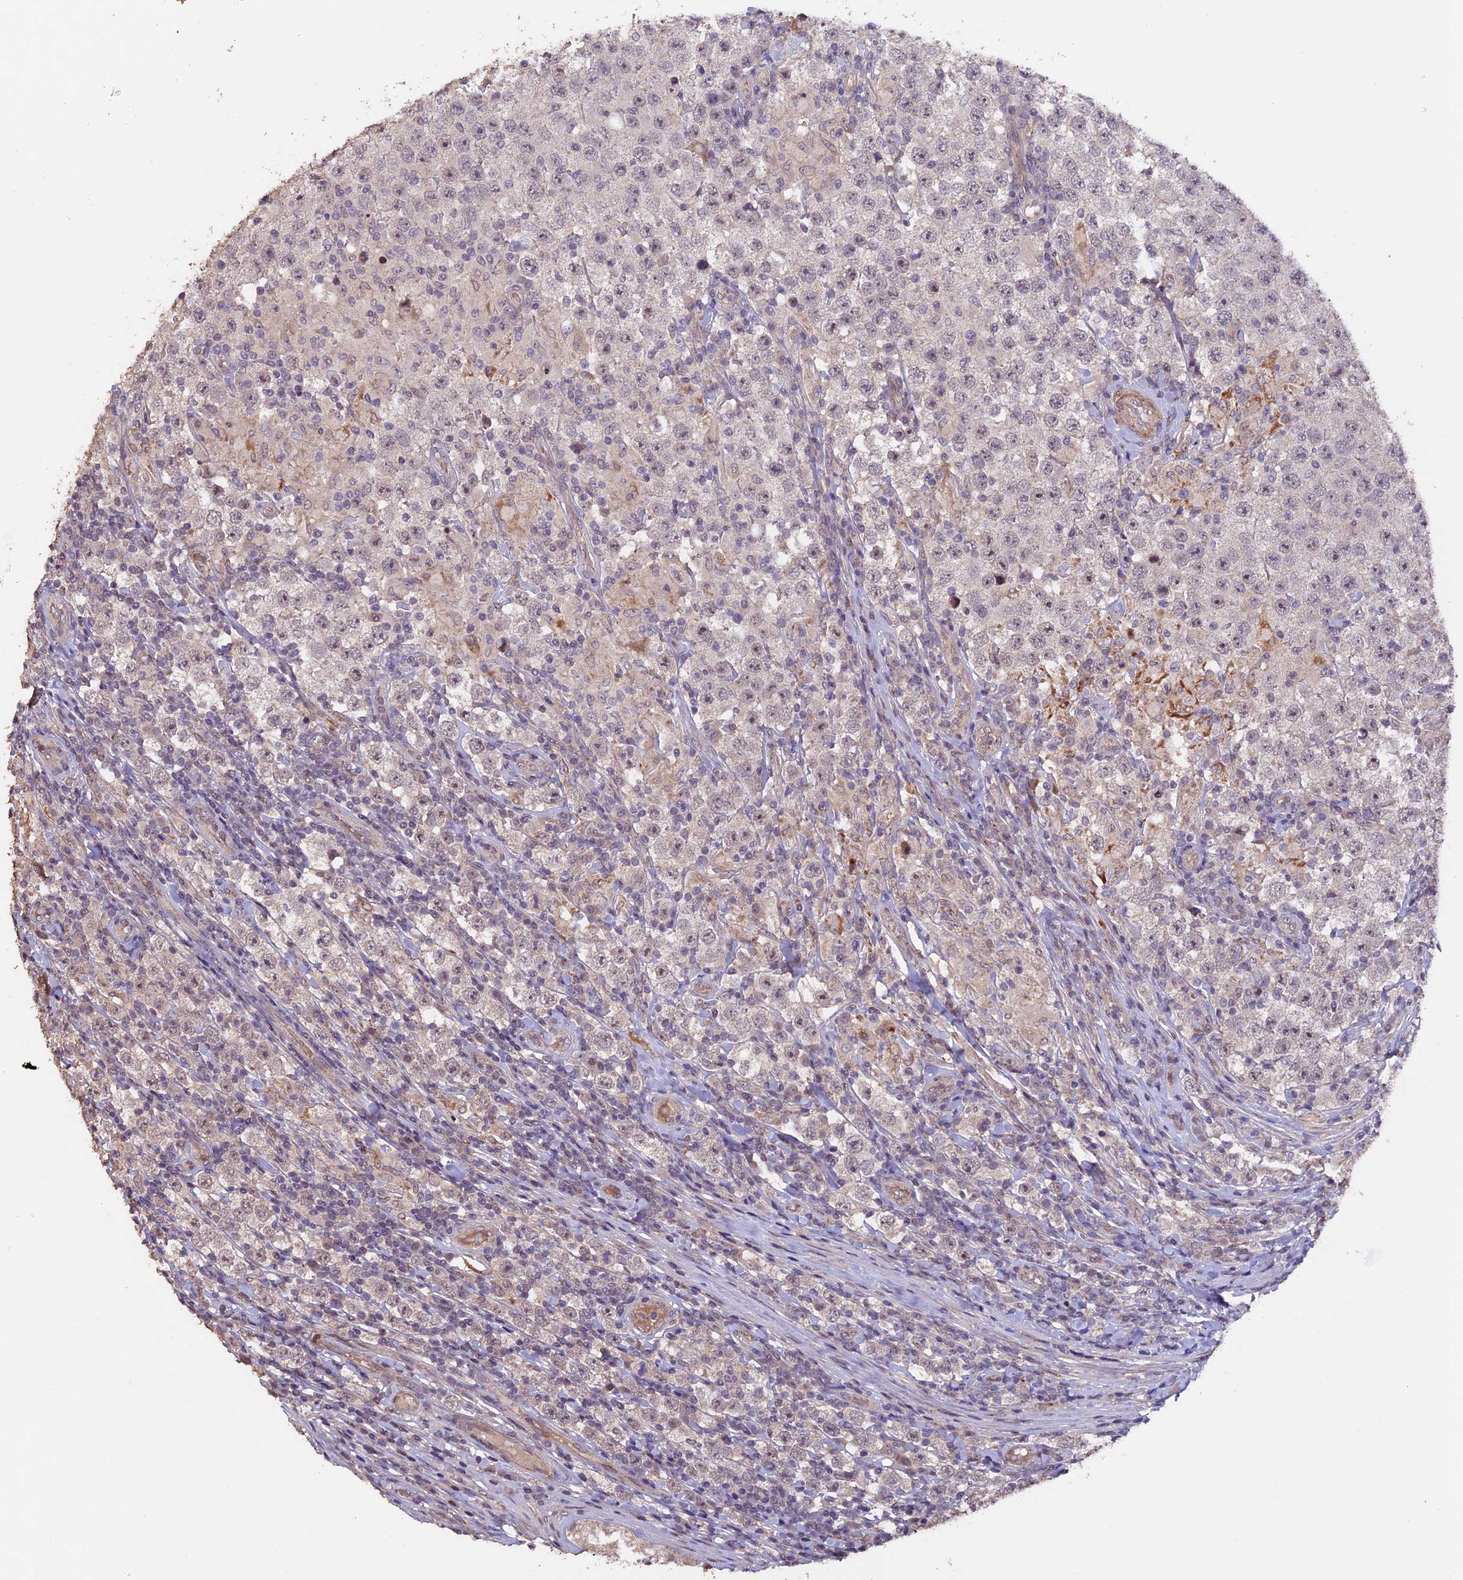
{"staining": {"intensity": "negative", "quantity": "none", "location": "none"}, "tissue": "testis cancer", "cell_type": "Tumor cells", "image_type": "cancer", "snomed": [{"axis": "morphology", "description": "Normal tissue, NOS"}, {"axis": "morphology", "description": "Urothelial carcinoma, High grade"}, {"axis": "morphology", "description": "Seminoma, NOS"}, {"axis": "morphology", "description": "Carcinoma, Embryonal, NOS"}, {"axis": "topography", "description": "Urinary bladder"}, {"axis": "topography", "description": "Testis"}], "caption": "Tumor cells show no significant expression in testis seminoma.", "gene": "GNB5", "patient": {"sex": "male", "age": 41}}